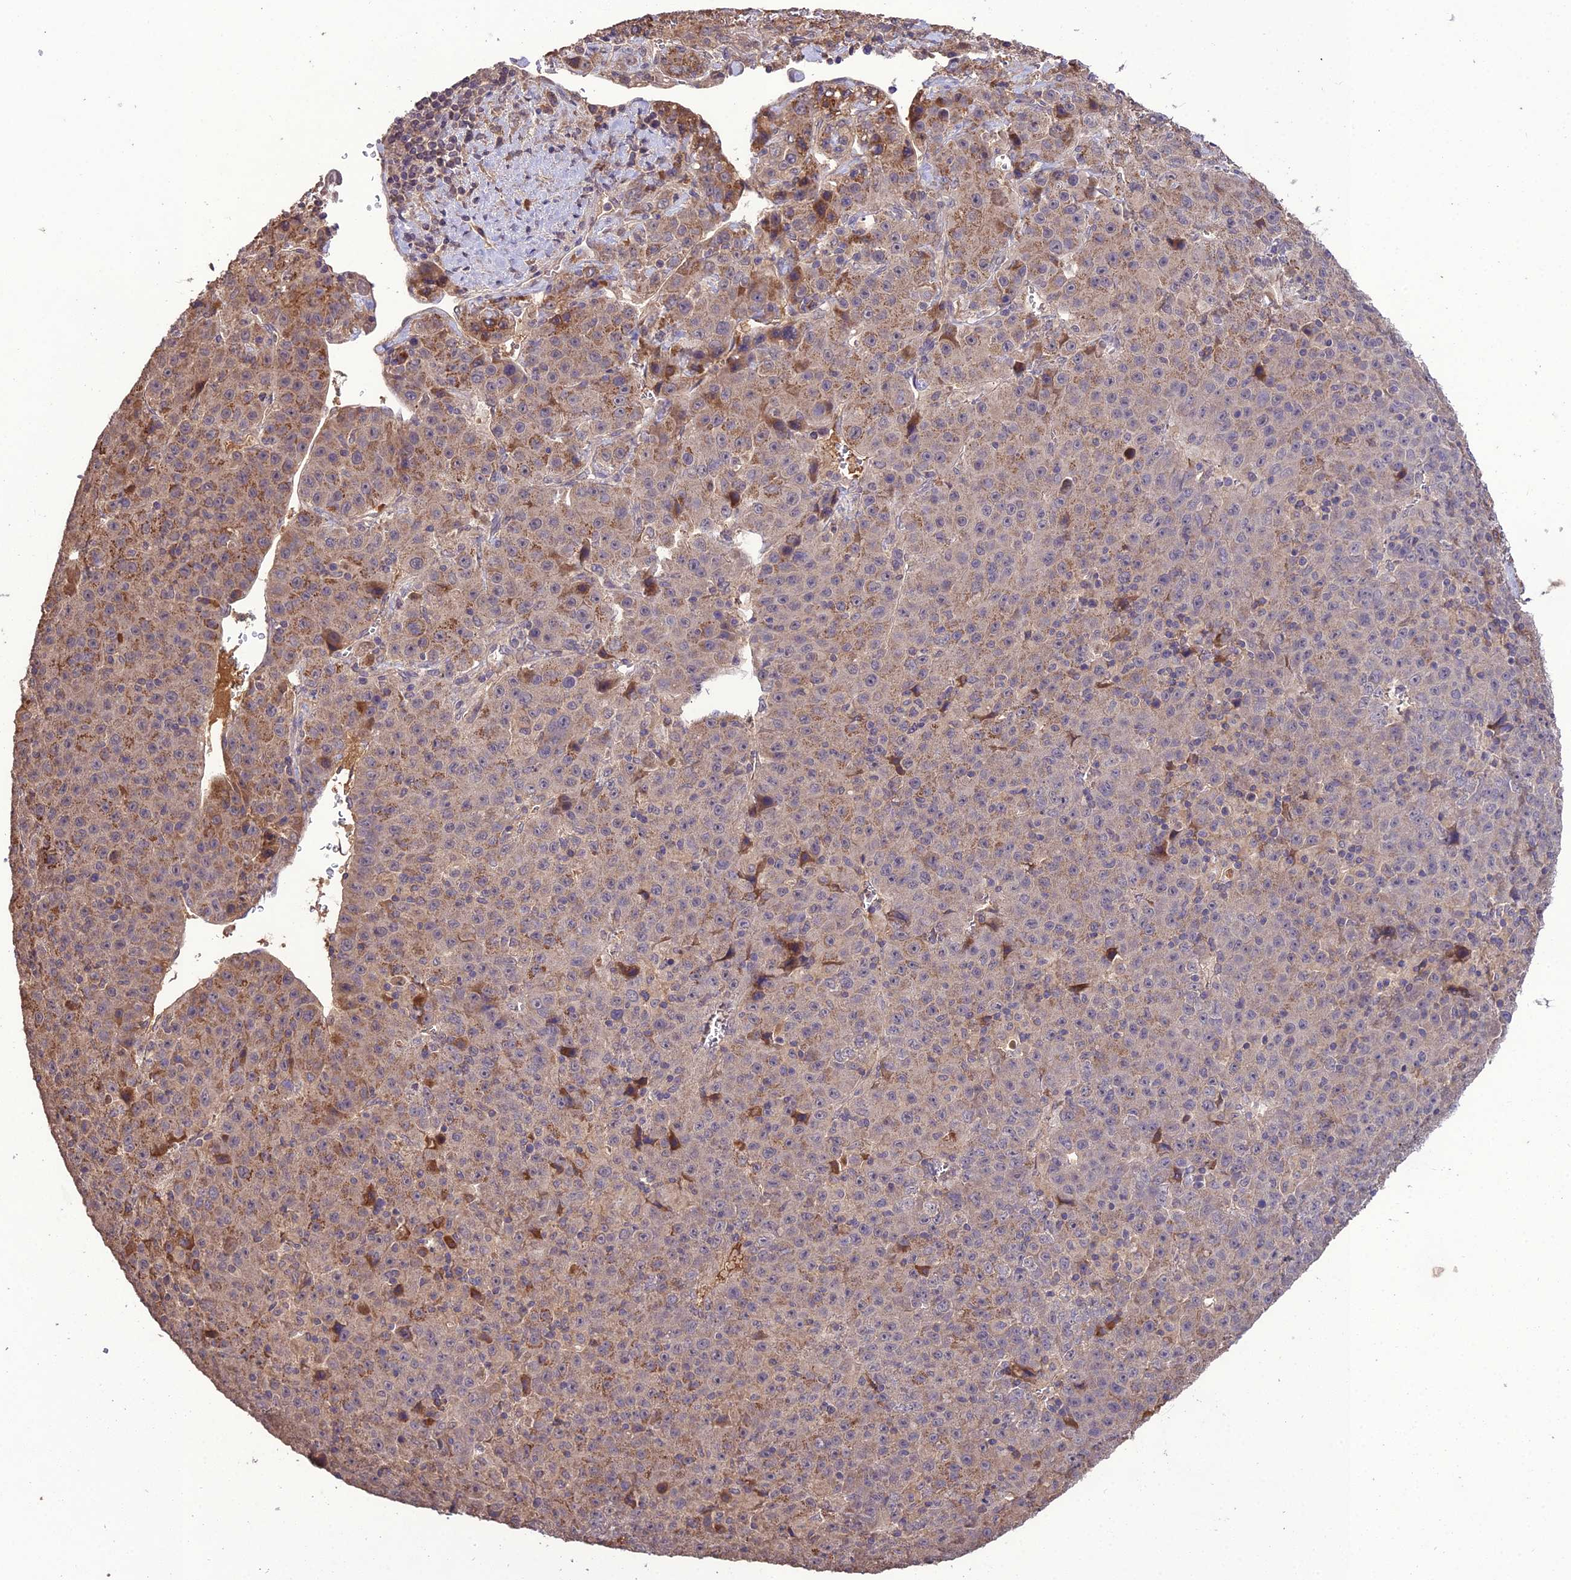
{"staining": {"intensity": "moderate", "quantity": "<25%", "location": "cytoplasmic/membranous"}, "tissue": "liver cancer", "cell_type": "Tumor cells", "image_type": "cancer", "snomed": [{"axis": "morphology", "description": "Carcinoma, Hepatocellular, NOS"}, {"axis": "topography", "description": "Liver"}], "caption": "The immunohistochemical stain shows moderate cytoplasmic/membranous expression in tumor cells of liver hepatocellular carcinoma tissue. (DAB (3,3'-diaminobenzidine) IHC with brightfield microscopy, high magnification).", "gene": "KCTD16", "patient": {"sex": "female", "age": 53}}